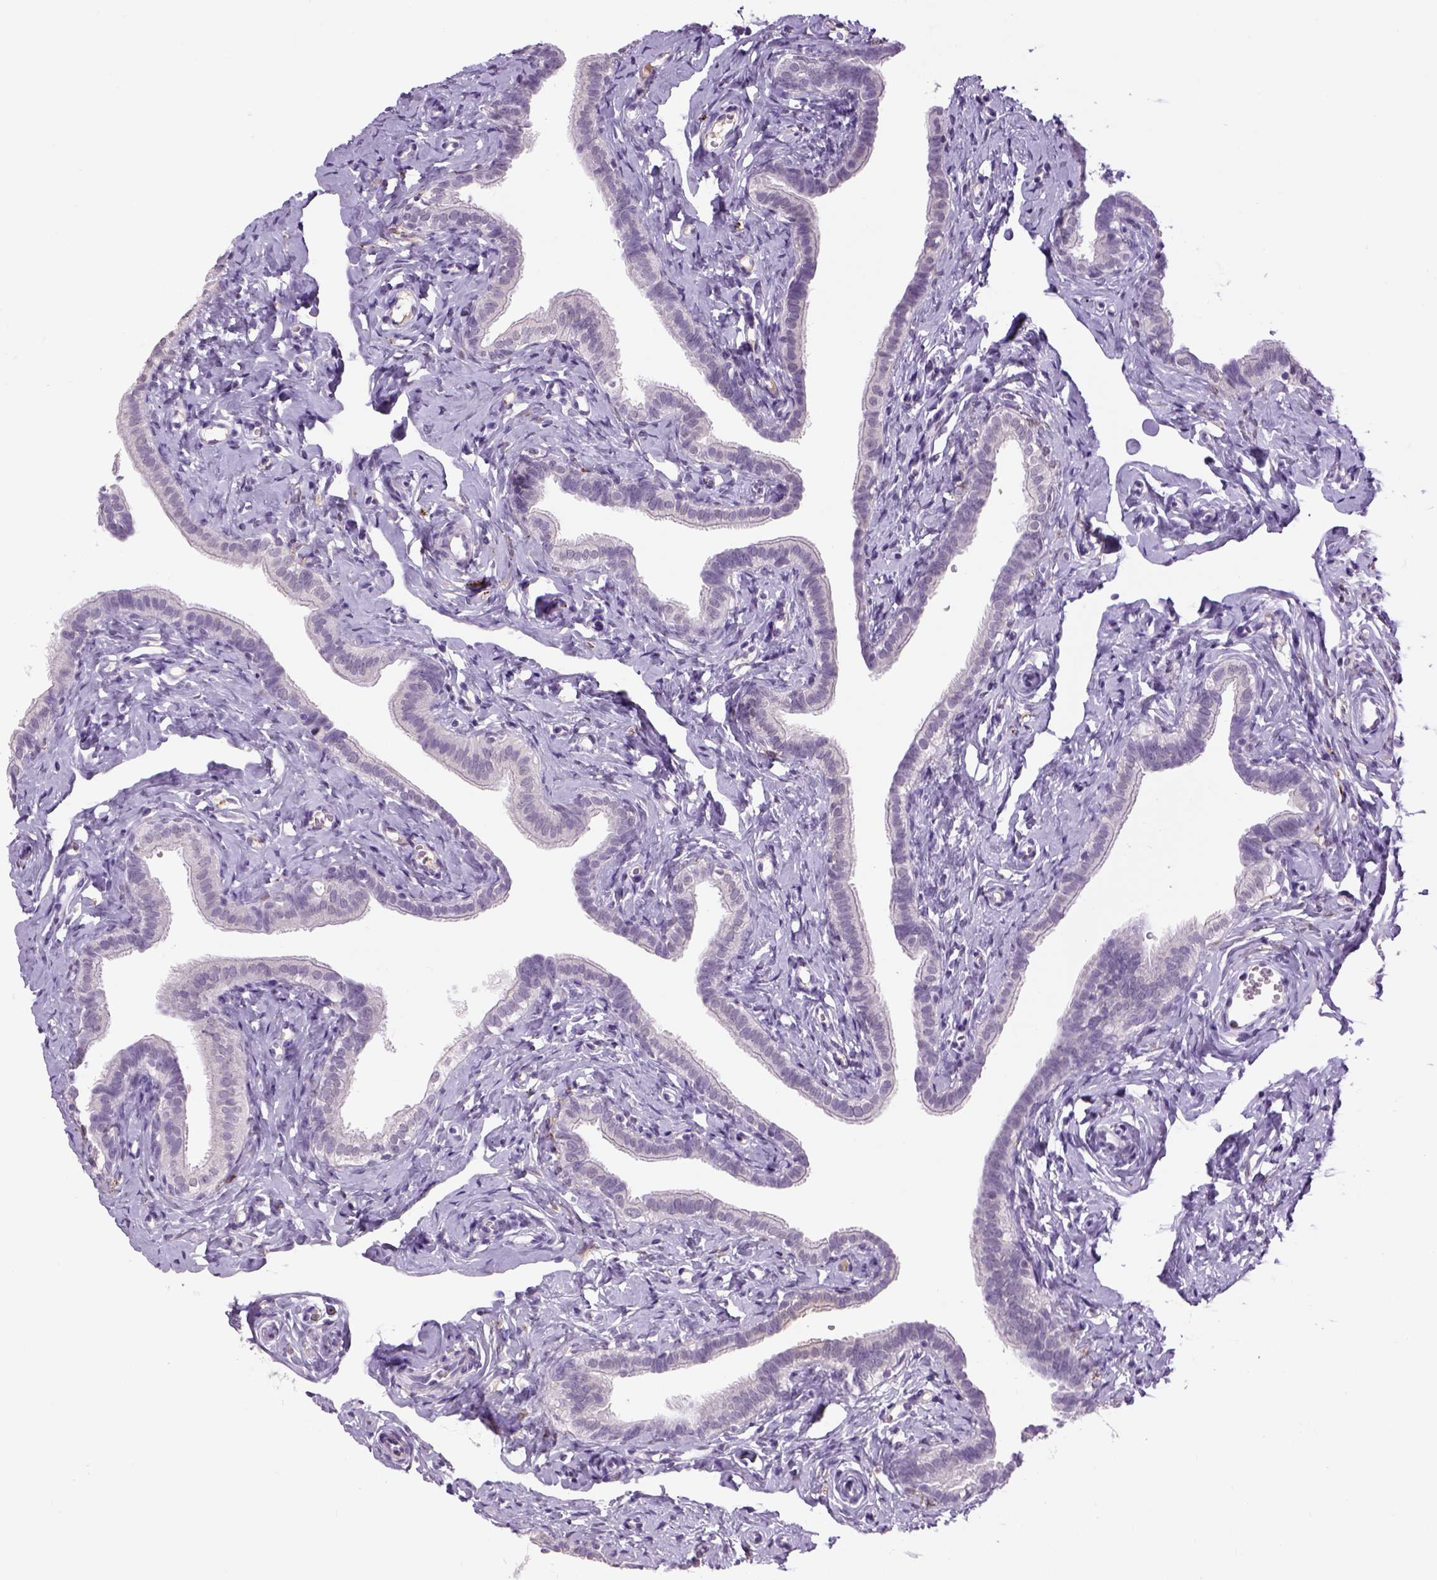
{"staining": {"intensity": "negative", "quantity": "none", "location": "none"}, "tissue": "fallopian tube", "cell_type": "Glandular cells", "image_type": "normal", "snomed": [{"axis": "morphology", "description": "Normal tissue, NOS"}, {"axis": "topography", "description": "Fallopian tube"}], "caption": "Immunohistochemistry (IHC) of unremarkable human fallopian tube demonstrates no positivity in glandular cells. (Brightfield microscopy of DAB (3,3'-diaminobenzidine) immunohistochemistry at high magnification).", "gene": "DBH", "patient": {"sex": "female", "age": 41}}